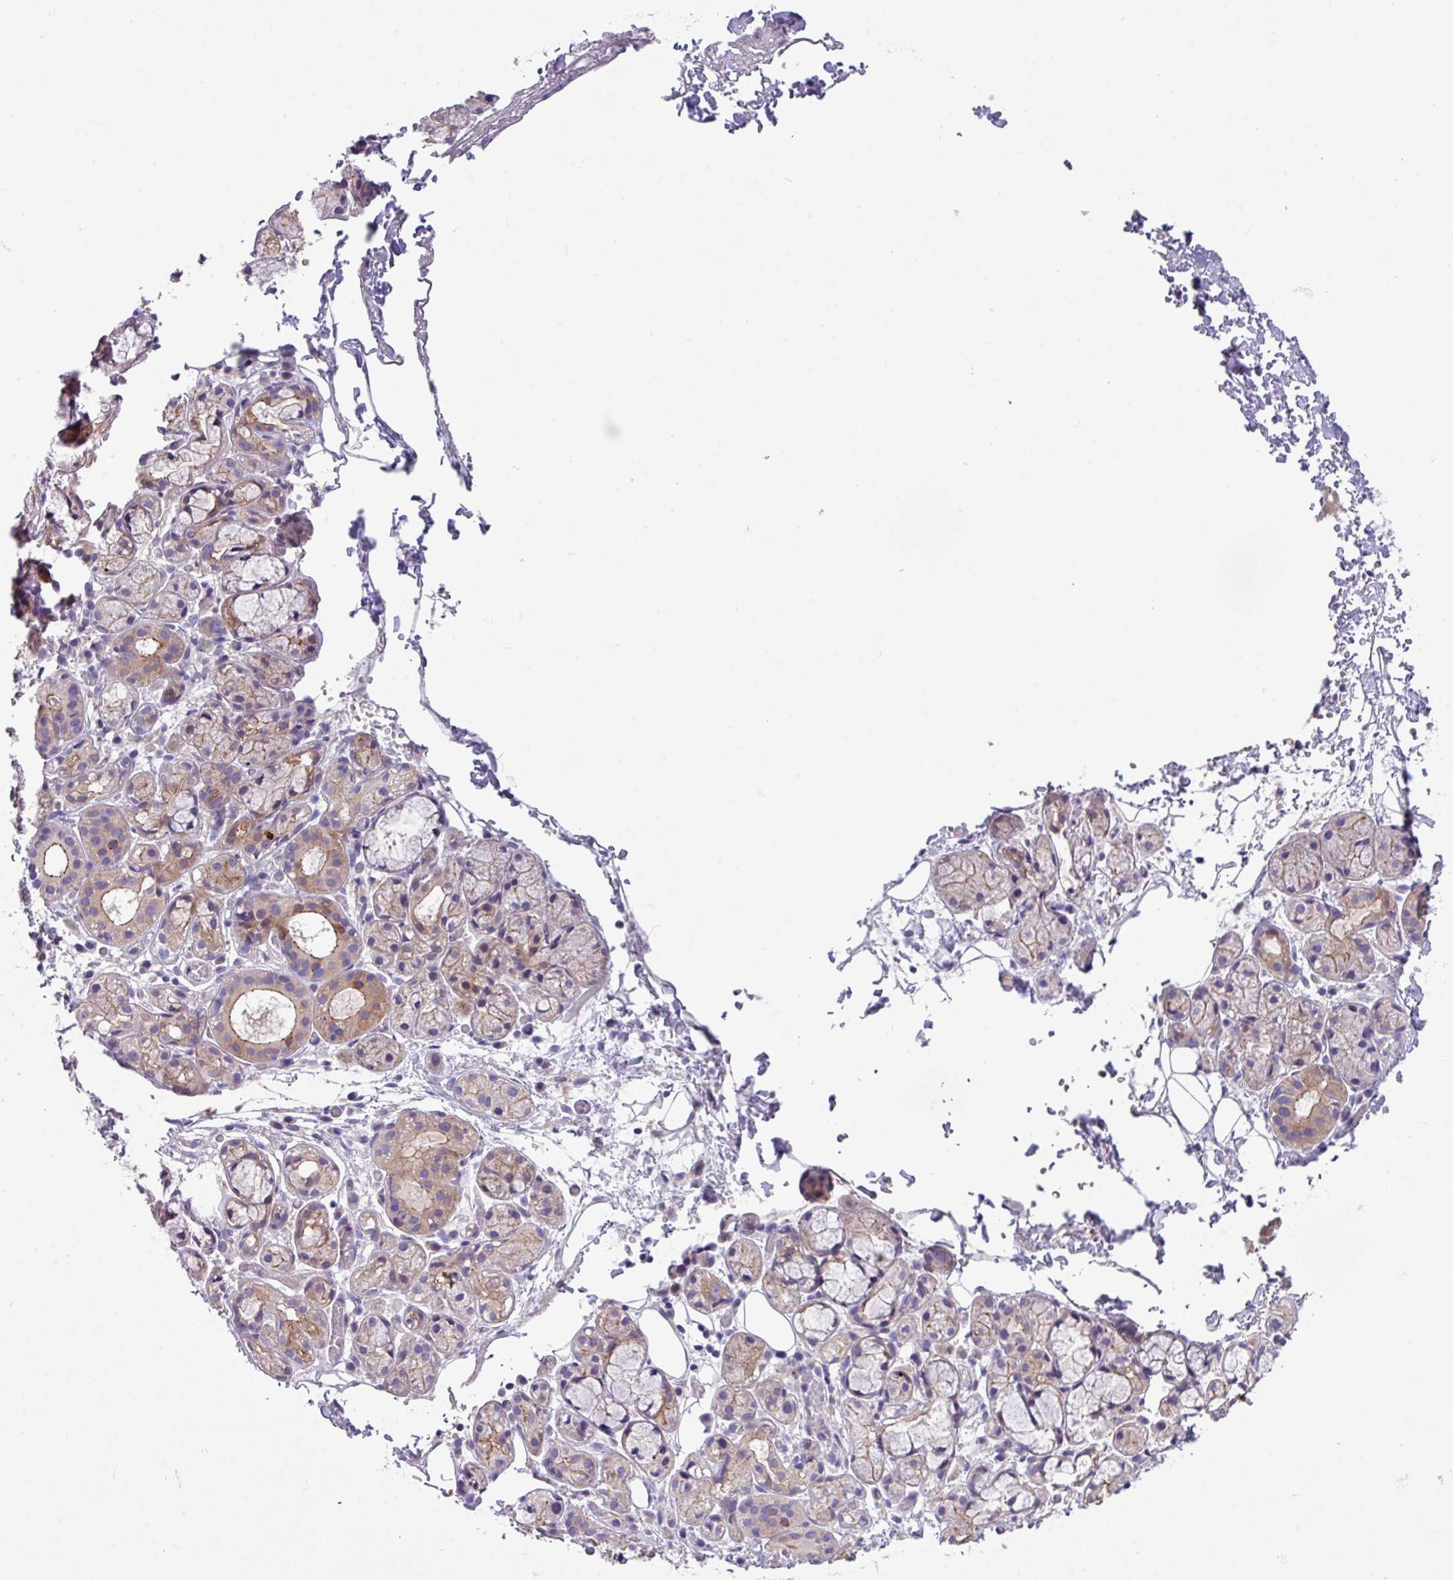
{"staining": {"intensity": "moderate", "quantity": "25%-75%", "location": "cytoplasmic/membranous"}, "tissue": "salivary gland", "cell_type": "Glandular cells", "image_type": "normal", "snomed": [{"axis": "morphology", "description": "Normal tissue, NOS"}, {"axis": "topography", "description": "Salivary gland"}], "caption": "Salivary gland stained for a protein displays moderate cytoplasmic/membranous positivity in glandular cells. (Stains: DAB in brown, nuclei in blue, Microscopy: brightfield microscopy at high magnification).", "gene": "IQCJ", "patient": {"sex": "male", "age": 82}}